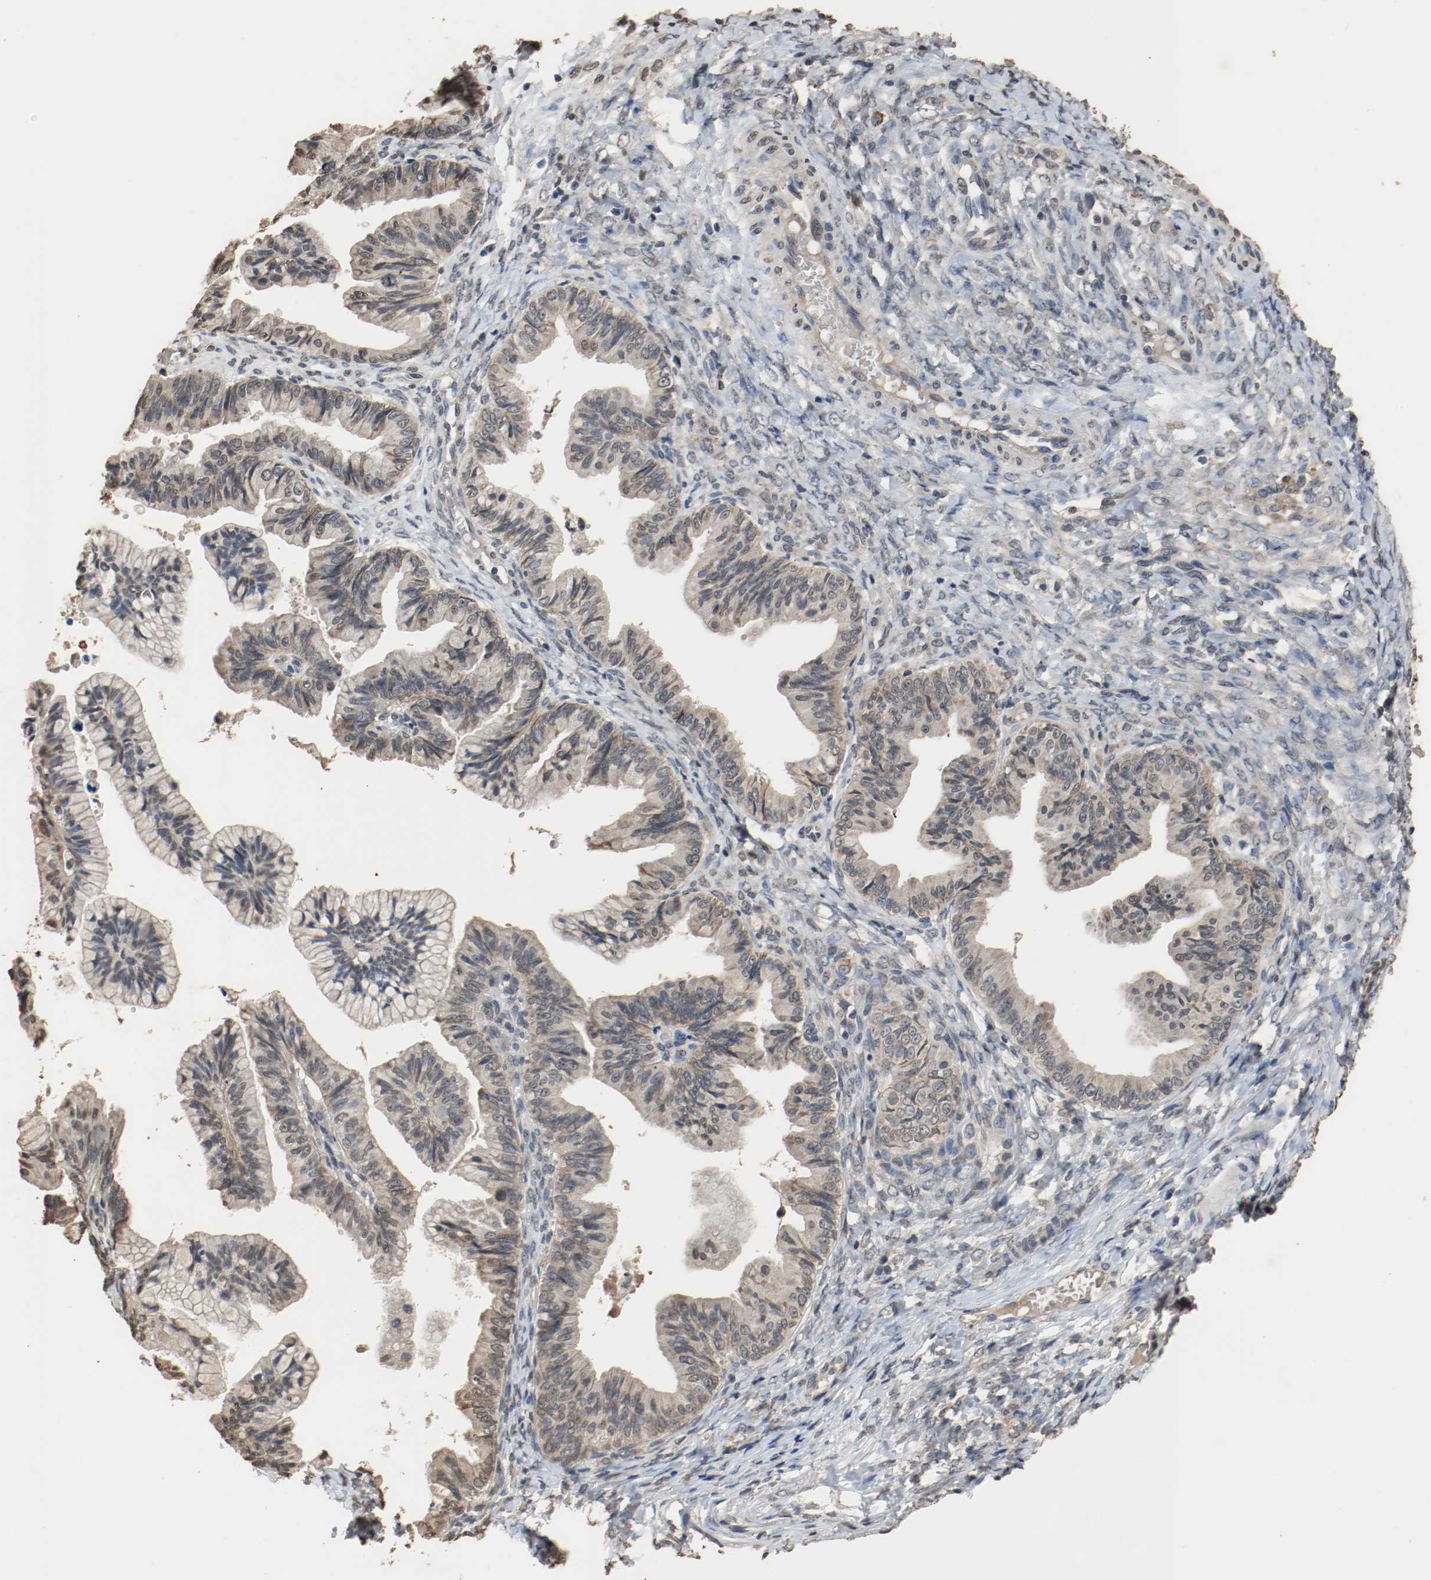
{"staining": {"intensity": "weak", "quantity": "25%-75%", "location": "cytoplasmic/membranous"}, "tissue": "ovarian cancer", "cell_type": "Tumor cells", "image_type": "cancer", "snomed": [{"axis": "morphology", "description": "Cystadenocarcinoma, mucinous, NOS"}, {"axis": "topography", "description": "Ovary"}], "caption": "This micrograph displays IHC staining of human ovarian cancer (mucinous cystadenocarcinoma), with low weak cytoplasmic/membranous positivity in approximately 25%-75% of tumor cells.", "gene": "RTN4", "patient": {"sex": "female", "age": 36}}